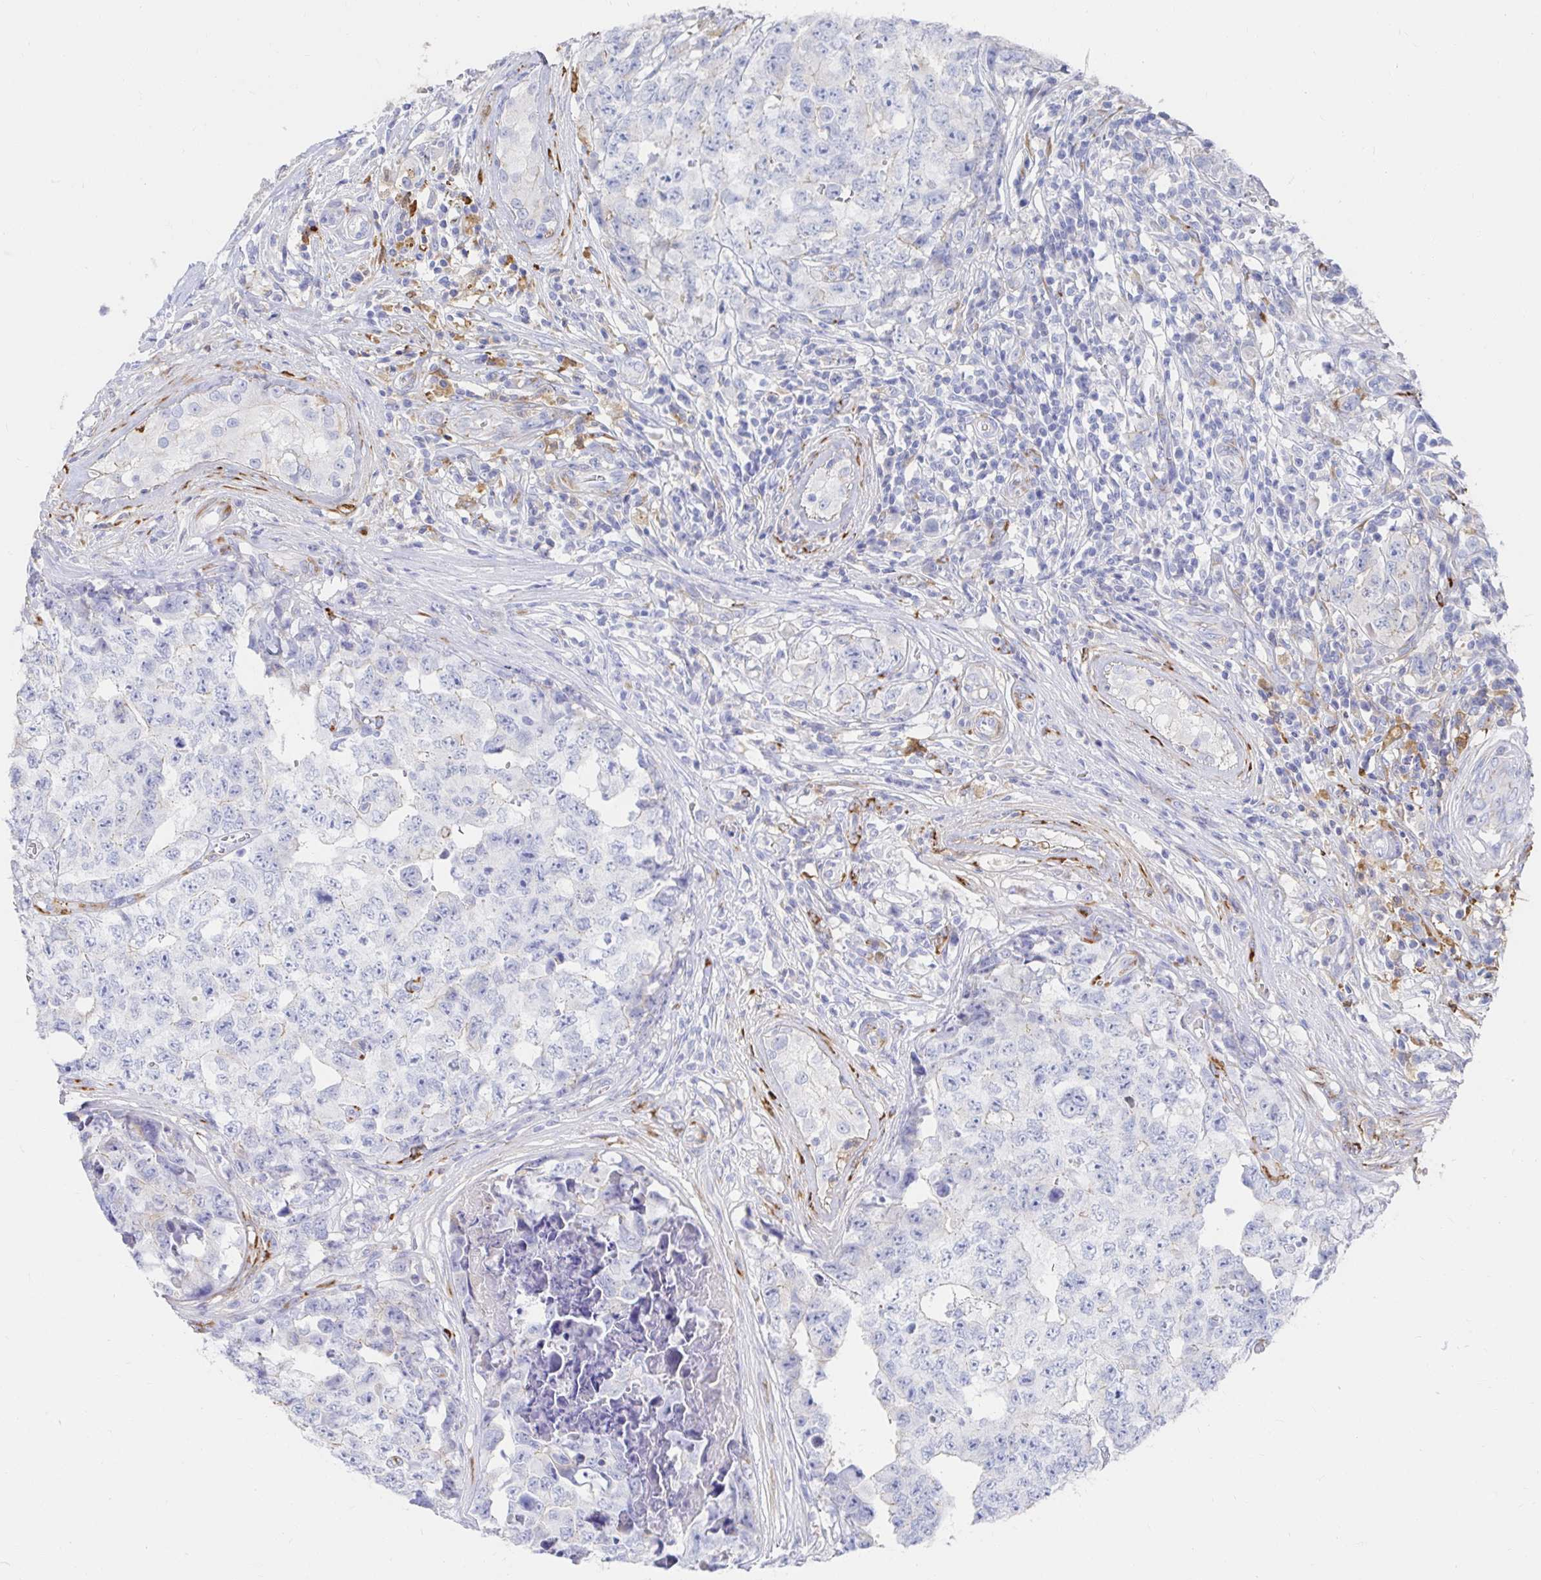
{"staining": {"intensity": "negative", "quantity": "none", "location": "none"}, "tissue": "testis cancer", "cell_type": "Tumor cells", "image_type": "cancer", "snomed": [{"axis": "morphology", "description": "Normal tissue, NOS"}, {"axis": "morphology", "description": "Carcinoma, Embryonal, NOS"}, {"axis": "topography", "description": "Testis"}, {"axis": "topography", "description": "Epididymis"}], "caption": "DAB (3,3'-diaminobenzidine) immunohistochemical staining of human testis cancer (embryonal carcinoma) exhibits no significant expression in tumor cells.", "gene": "LAMC3", "patient": {"sex": "male", "age": 25}}